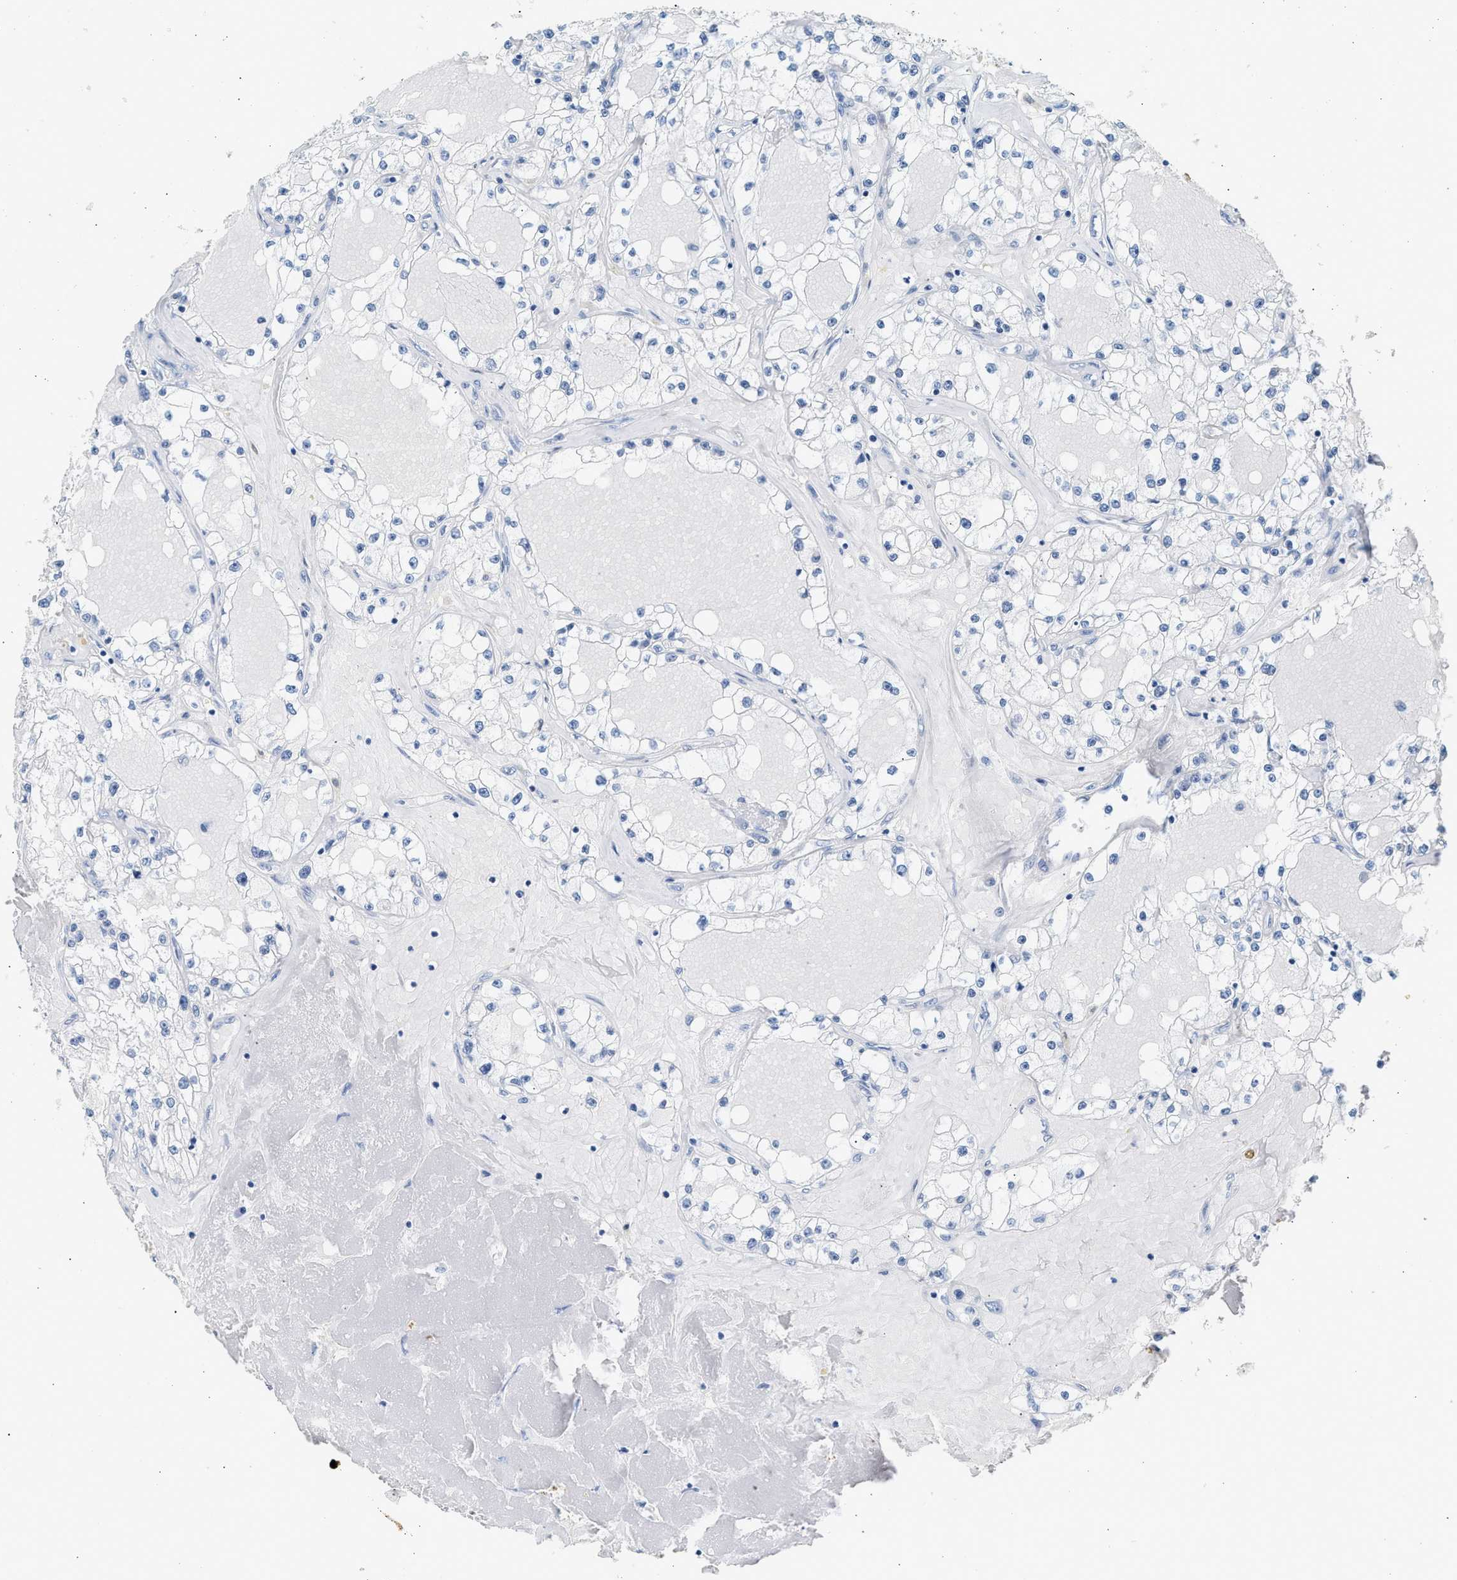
{"staining": {"intensity": "negative", "quantity": "none", "location": "none"}, "tissue": "renal cancer", "cell_type": "Tumor cells", "image_type": "cancer", "snomed": [{"axis": "morphology", "description": "Adenocarcinoma, NOS"}, {"axis": "topography", "description": "Kidney"}], "caption": "Micrograph shows no protein staining in tumor cells of renal cancer (adenocarcinoma) tissue.", "gene": "HHATL", "patient": {"sex": "male", "age": 56}}